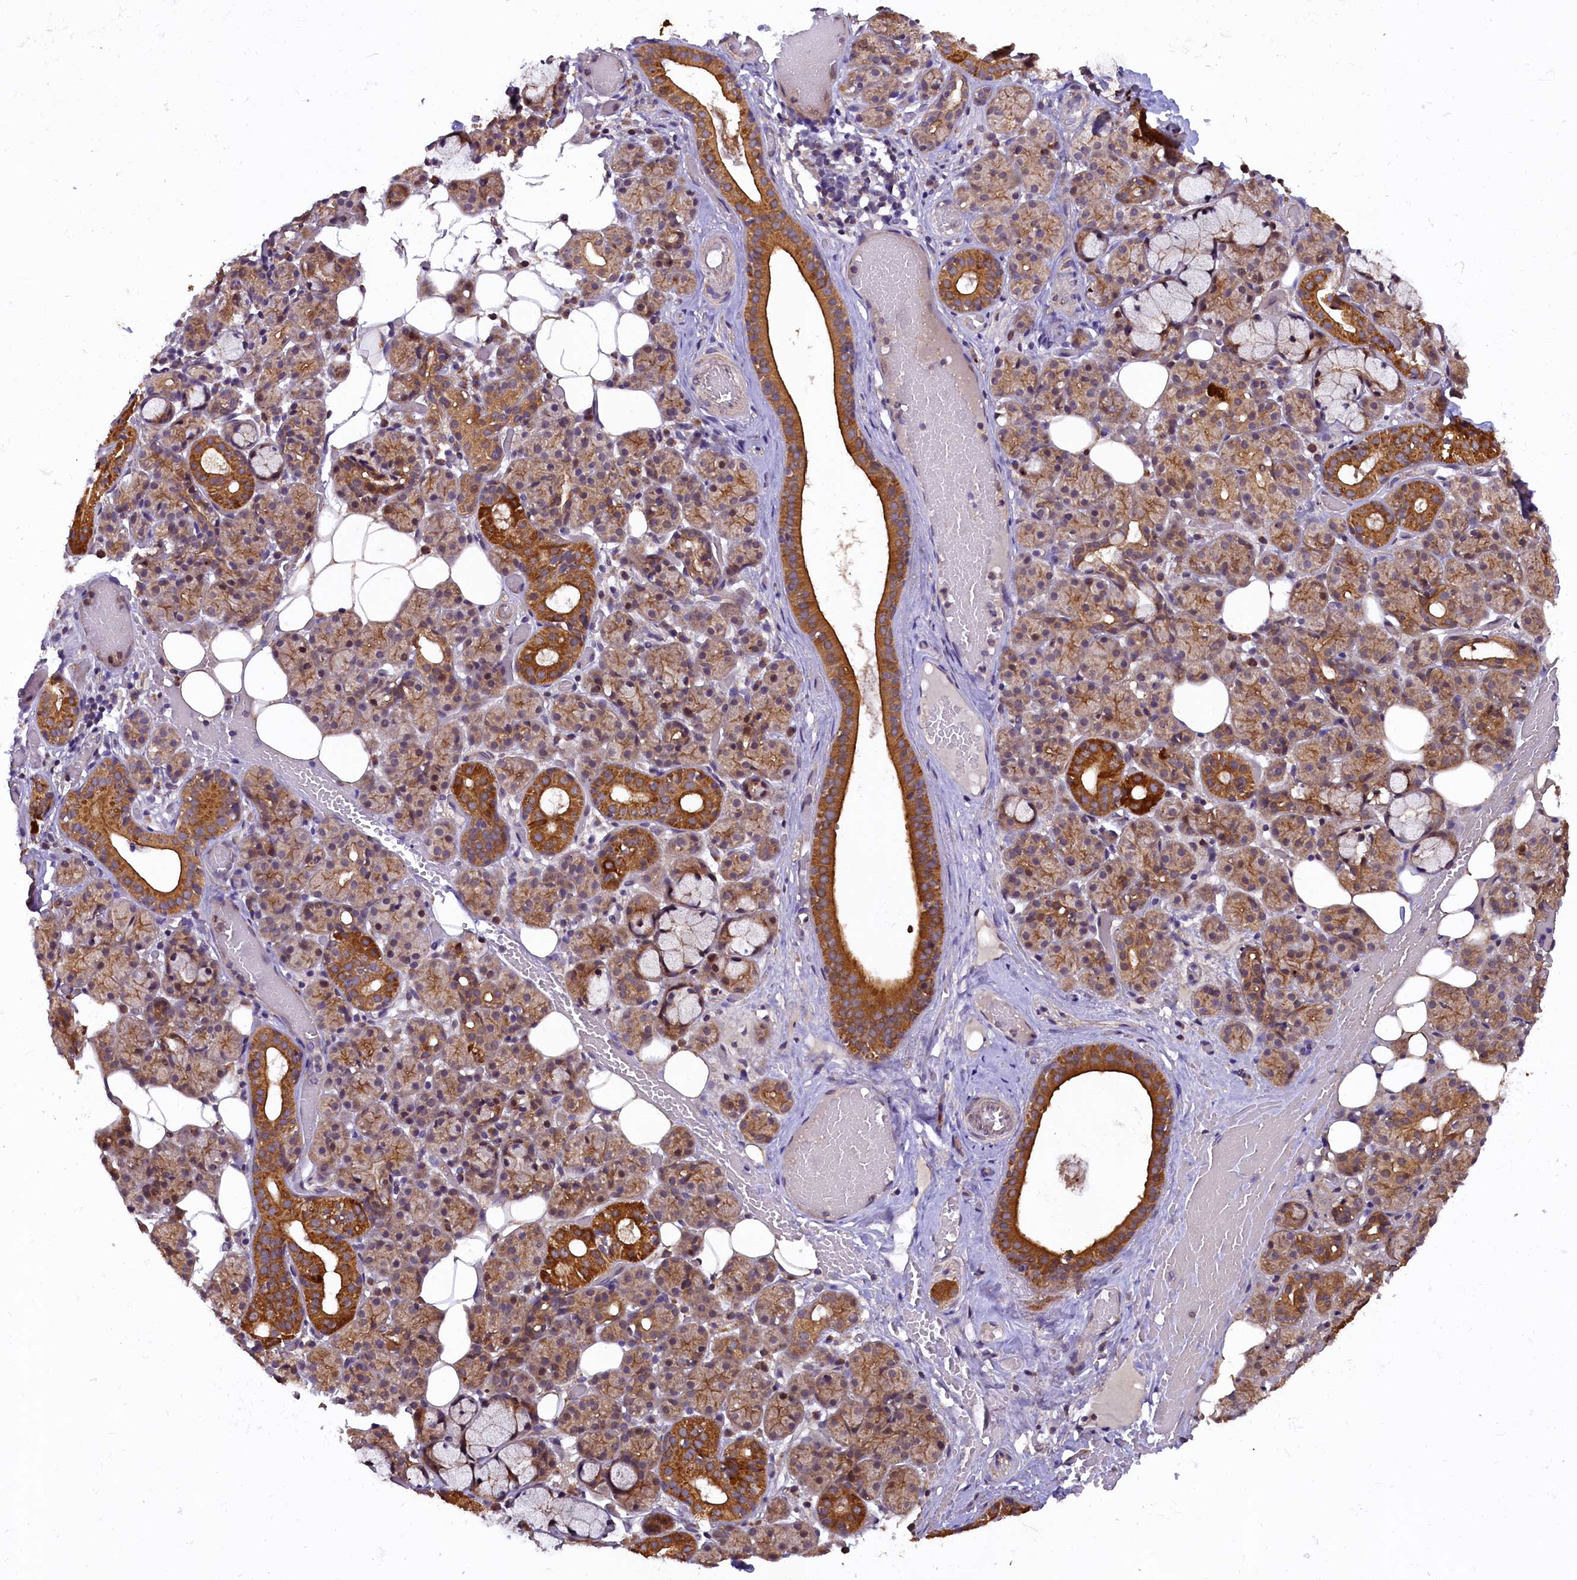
{"staining": {"intensity": "strong", "quantity": "25%-75%", "location": "cytoplasmic/membranous"}, "tissue": "salivary gland", "cell_type": "Glandular cells", "image_type": "normal", "snomed": [{"axis": "morphology", "description": "Normal tissue, NOS"}, {"axis": "topography", "description": "Salivary gland"}], "caption": "IHC (DAB) staining of normal human salivary gland demonstrates strong cytoplasmic/membranous protein staining in about 25%-75% of glandular cells. The staining is performed using DAB brown chromogen to label protein expression. The nuclei are counter-stained blue using hematoxylin.", "gene": "DOHH", "patient": {"sex": "male", "age": 63}}